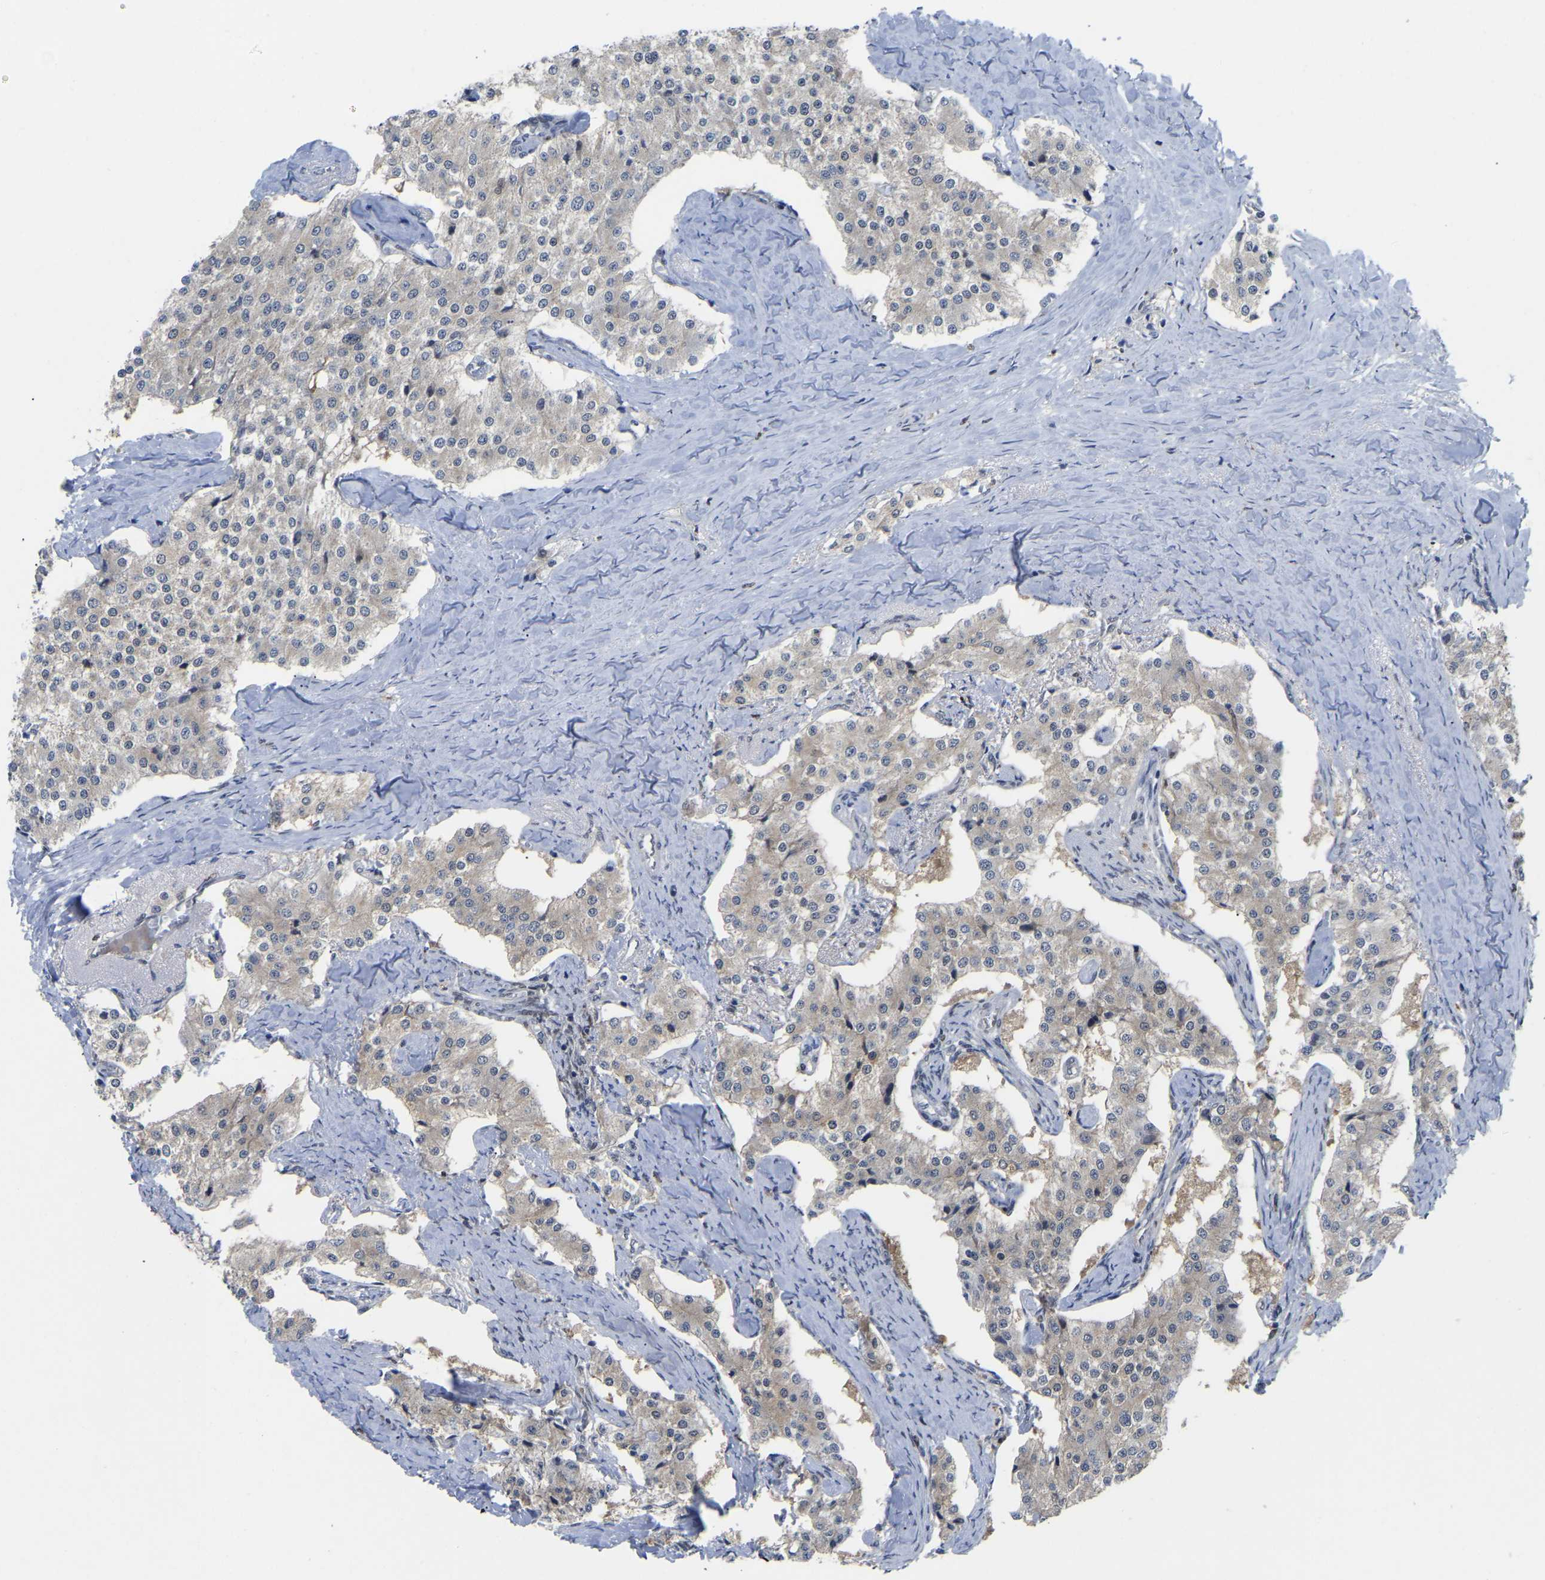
{"staining": {"intensity": "negative", "quantity": "none", "location": "none"}, "tissue": "carcinoid", "cell_type": "Tumor cells", "image_type": "cancer", "snomed": [{"axis": "morphology", "description": "Carcinoid, malignant, NOS"}, {"axis": "topography", "description": "Colon"}], "caption": "An IHC micrograph of carcinoid is shown. There is no staining in tumor cells of carcinoid.", "gene": "KLRG2", "patient": {"sex": "female", "age": 52}}